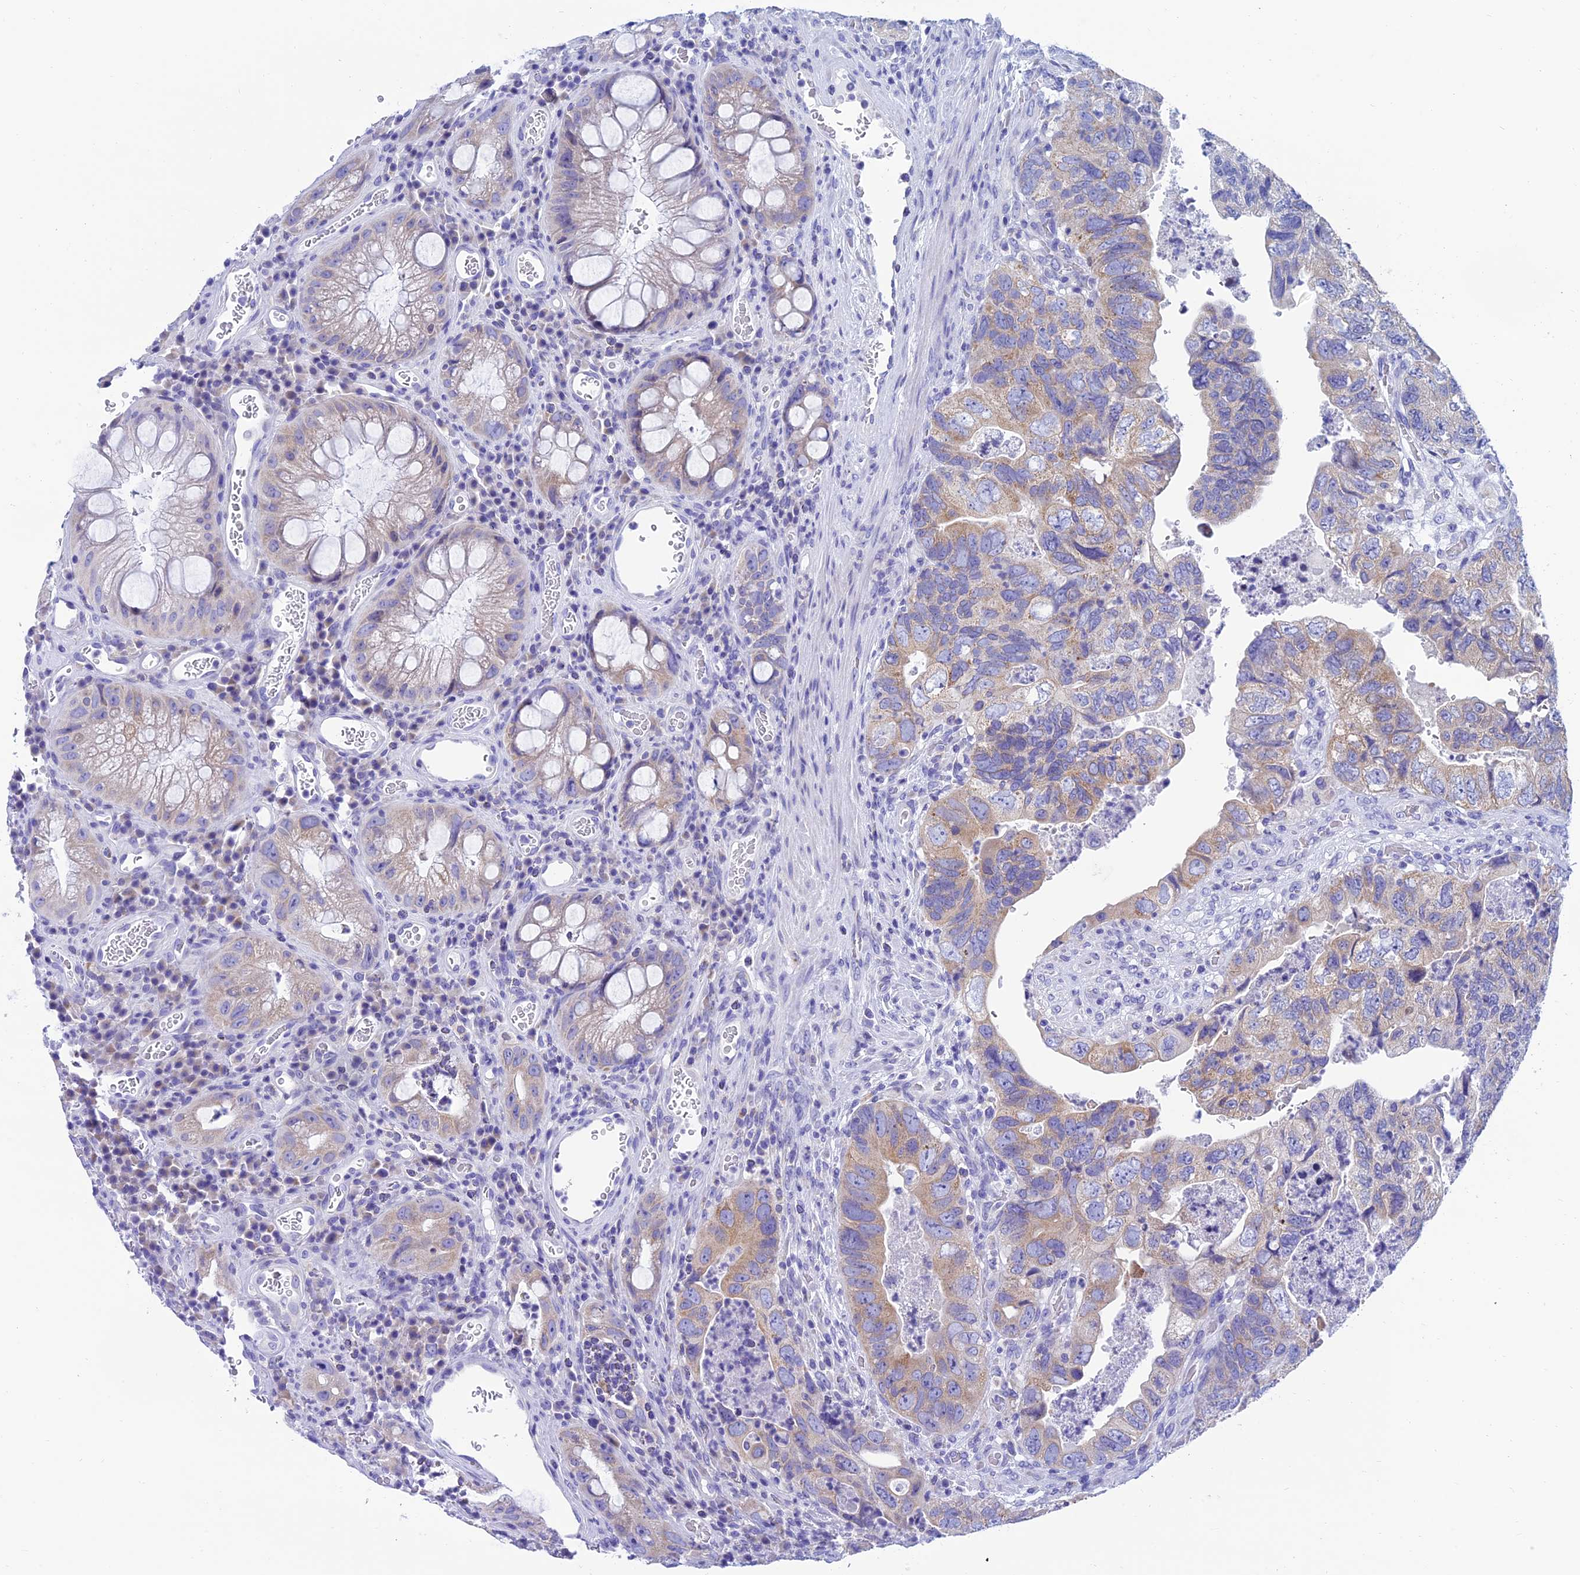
{"staining": {"intensity": "weak", "quantity": "25%-75%", "location": "cytoplasmic/membranous"}, "tissue": "colorectal cancer", "cell_type": "Tumor cells", "image_type": "cancer", "snomed": [{"axis": "morphology", "description": "Adenocarcinoma, NOS"}, {"axis": "topography", "description": "Rectum"}], "caption": "A brown stain shows weak cytoplasmic/membranous positivity of a protein in human colorectal cancer tumor cells. (DAB IHC, brown staining for protein, blue staining for nuclei).", "gene": "REEP4", "patient": {"sex": "male", "age": 63}}